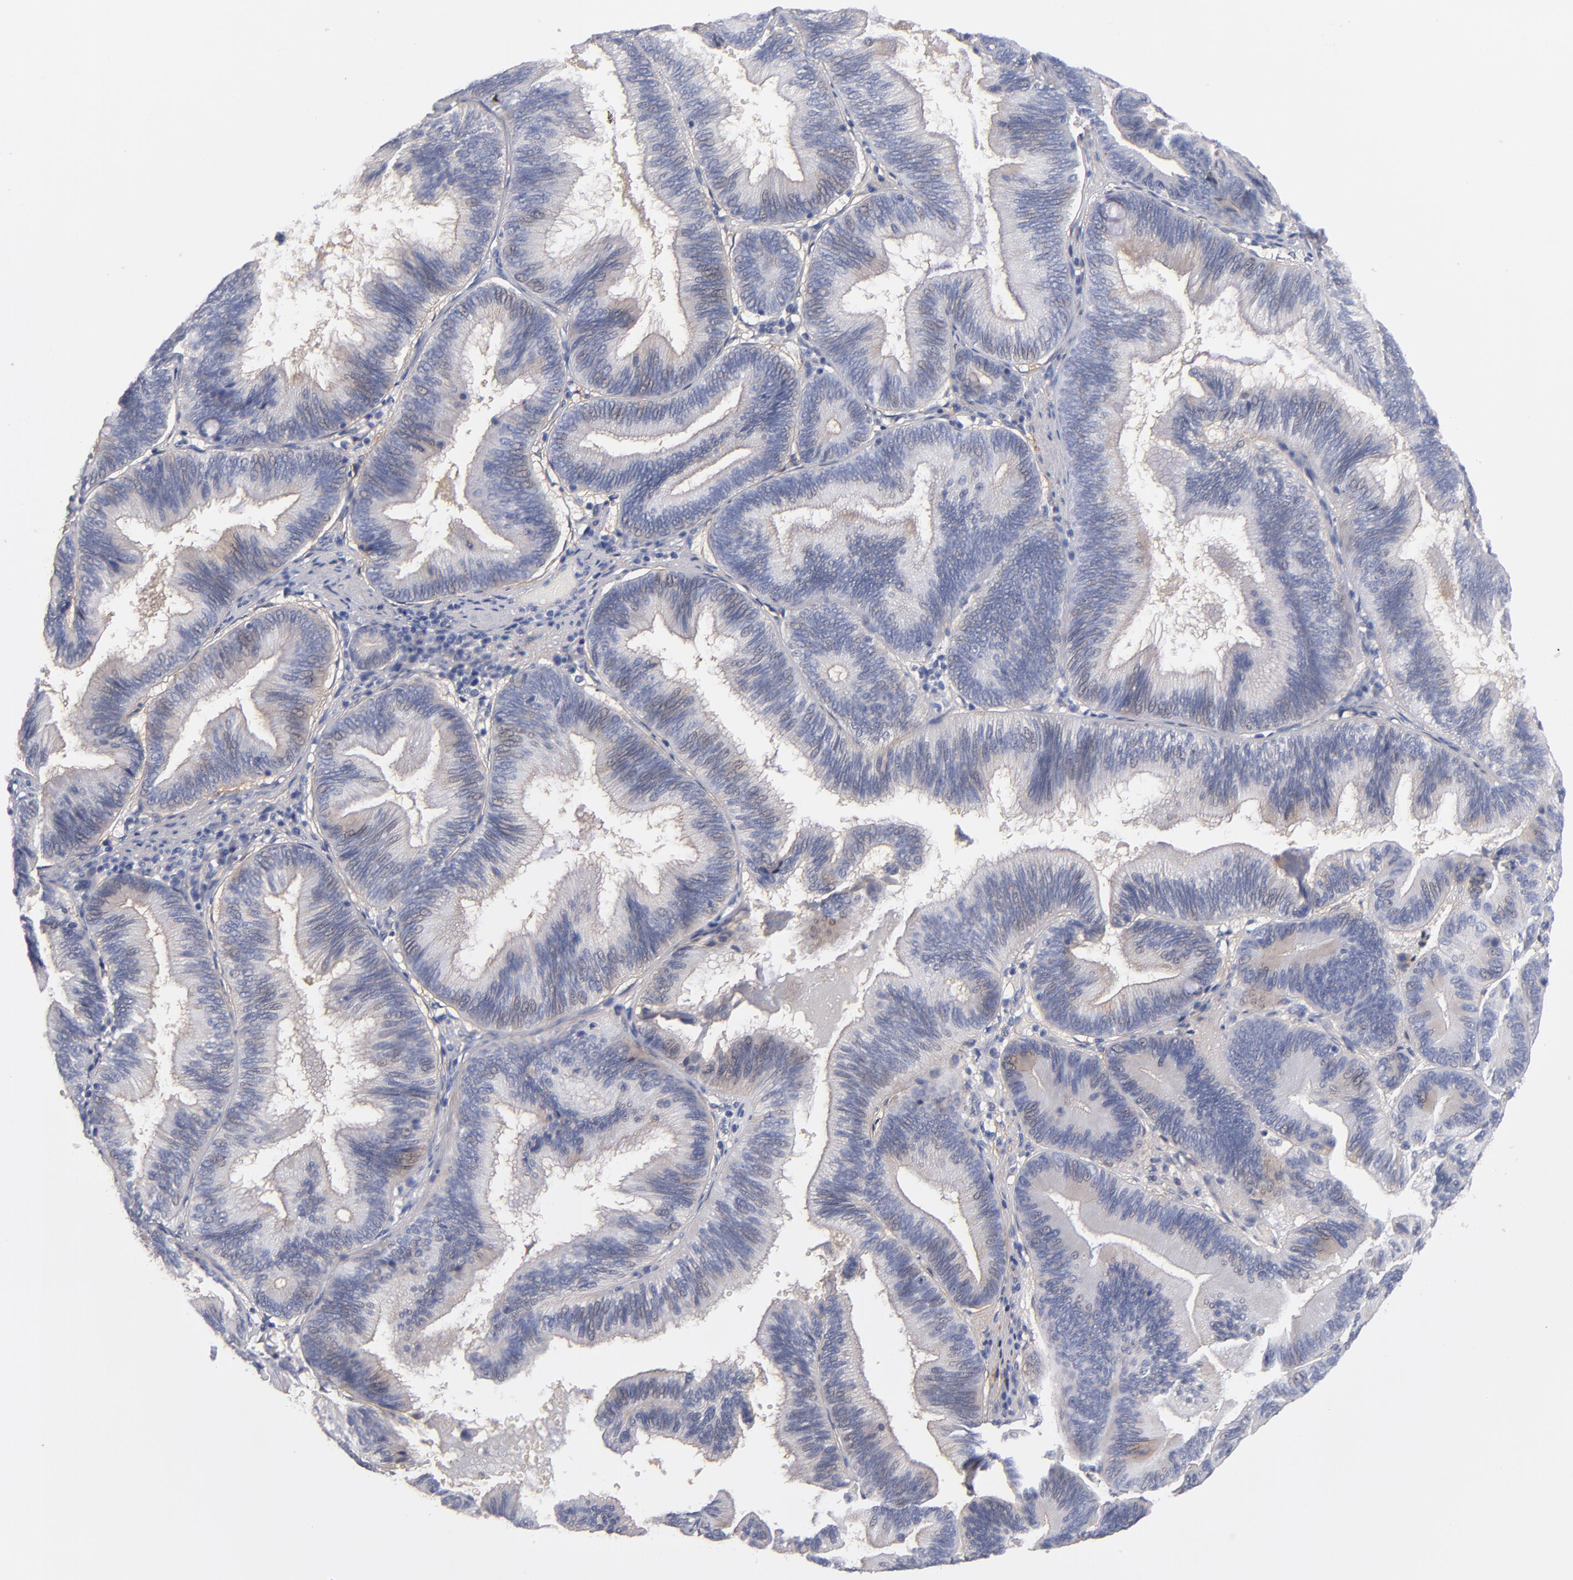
{"staining": {"intensity": "weak", "quantity": "<25%", "location": "cytoplasmic/membranous"}, "tissue": "pancreatic cancer", "cell_type": "Tumor cells", "image_type": "cancer", "snomed": [{"axis": "morphology", "description": "Adenocarcinoma, NOS"}, {"axis": "topography", "description": "Pancreas"}], "caption": "Adenocarcinoma (pancreatic) was stained to show a protein in brown. There is no significant staining in tumor cells.", "gene": "PLSCR4", "patient": {"sex": "male", "age": 82}}